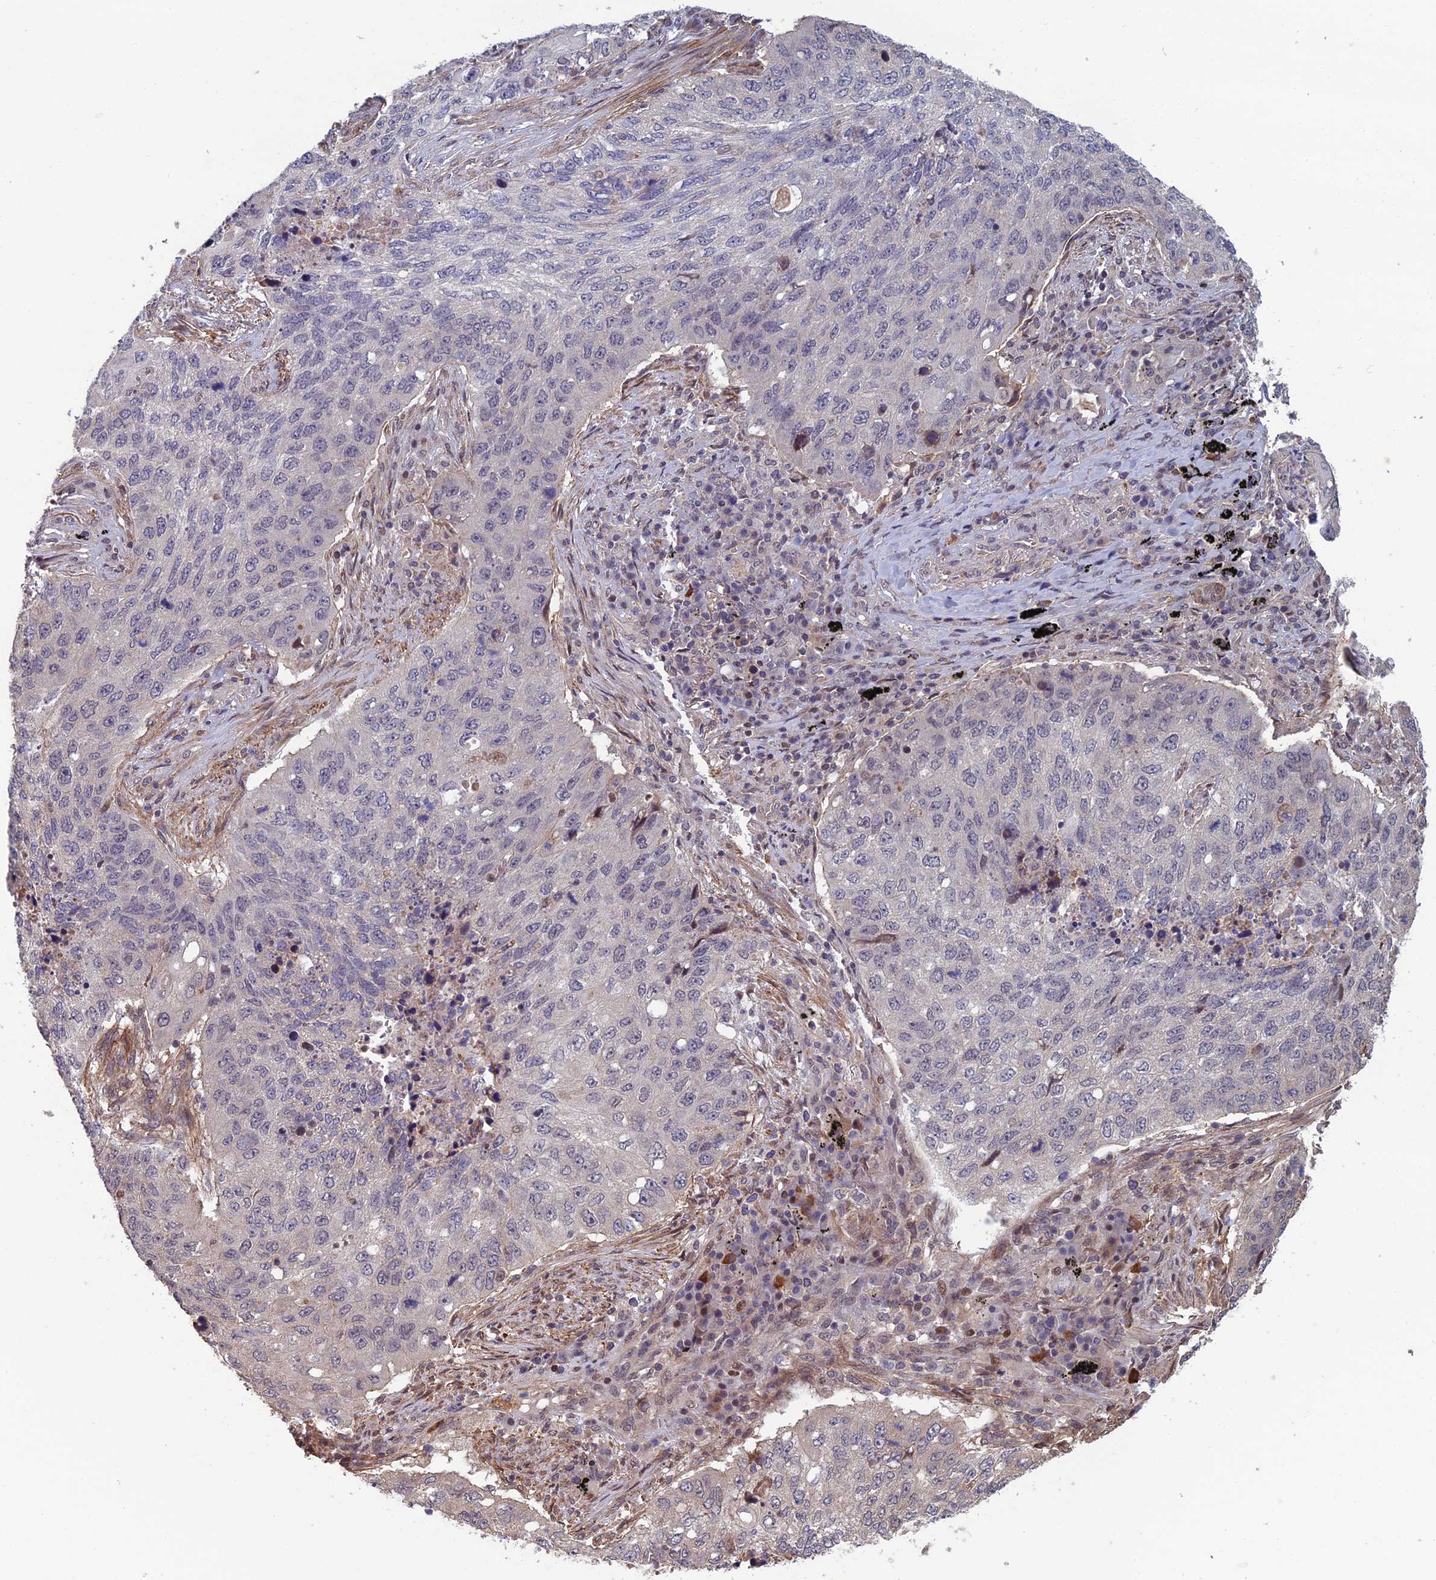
{"staining": {"intensity": "negative", "quantity": "none", "location": "none"}, "tissue": "lung cancer", "cell_type": "Tumor cells", "image_type": "cancer", "snomed": [{"axis": "morphology", "description": "Squamous cell carcinoma, NOS"}, {"axis": "topography", "description": "Lung"}], "caption": "Immunohistochemistry (IHC) of lung cancer (squamous cell carcinoma) exhibits no staining in tumor cells. (DAB immunohistochemistry (IHC) visualized using brightfield microscopy, high magnification).", "gene": "CCDC183", "patient": {"sex": "female", "age": 63}}